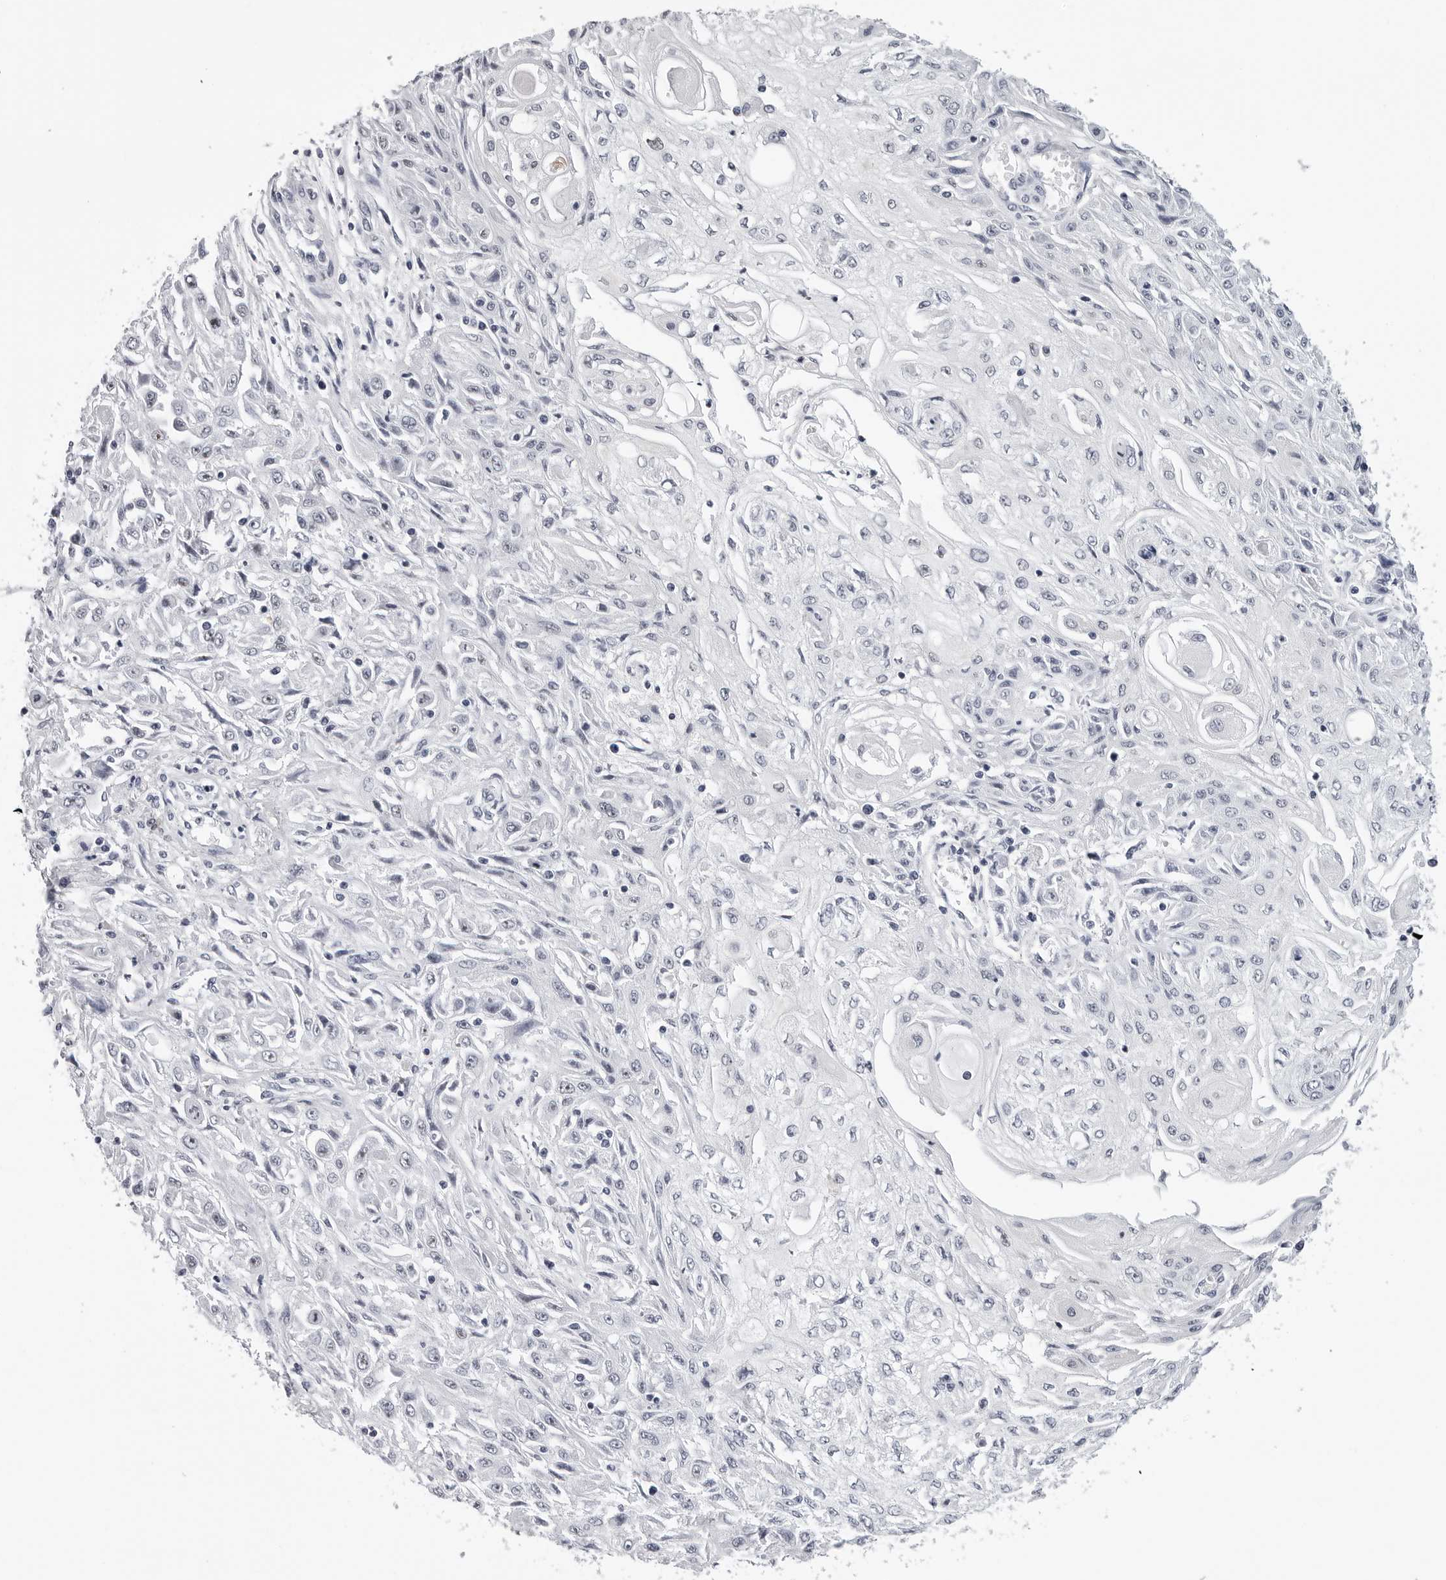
{"staining": {"intensity": "negative", "quantity": "none", "location": "none"}, "tissue": "skin cancer", "cell_type": "Tumor cells", "image_type": "cancer", "snomed": [{"axis": "morphology", "description": "Squamous cell carcinoma, NOS"}, {"axis": "morphology", "description": "Squamous cell carcinoma, metastatic, NOS"}, {"axis": "topography", "description": "Skin"}, {"axis": "topography", "description": "Lymph node"}], "caption": "The immunohistochemistry (IHC) micrograph has no significant staining in tumor cells of skin cancer (metastatic squamous cell carcinoma) tissue.", "gene": "GNL2", "patient": {"sex": "male", "age": 75}}